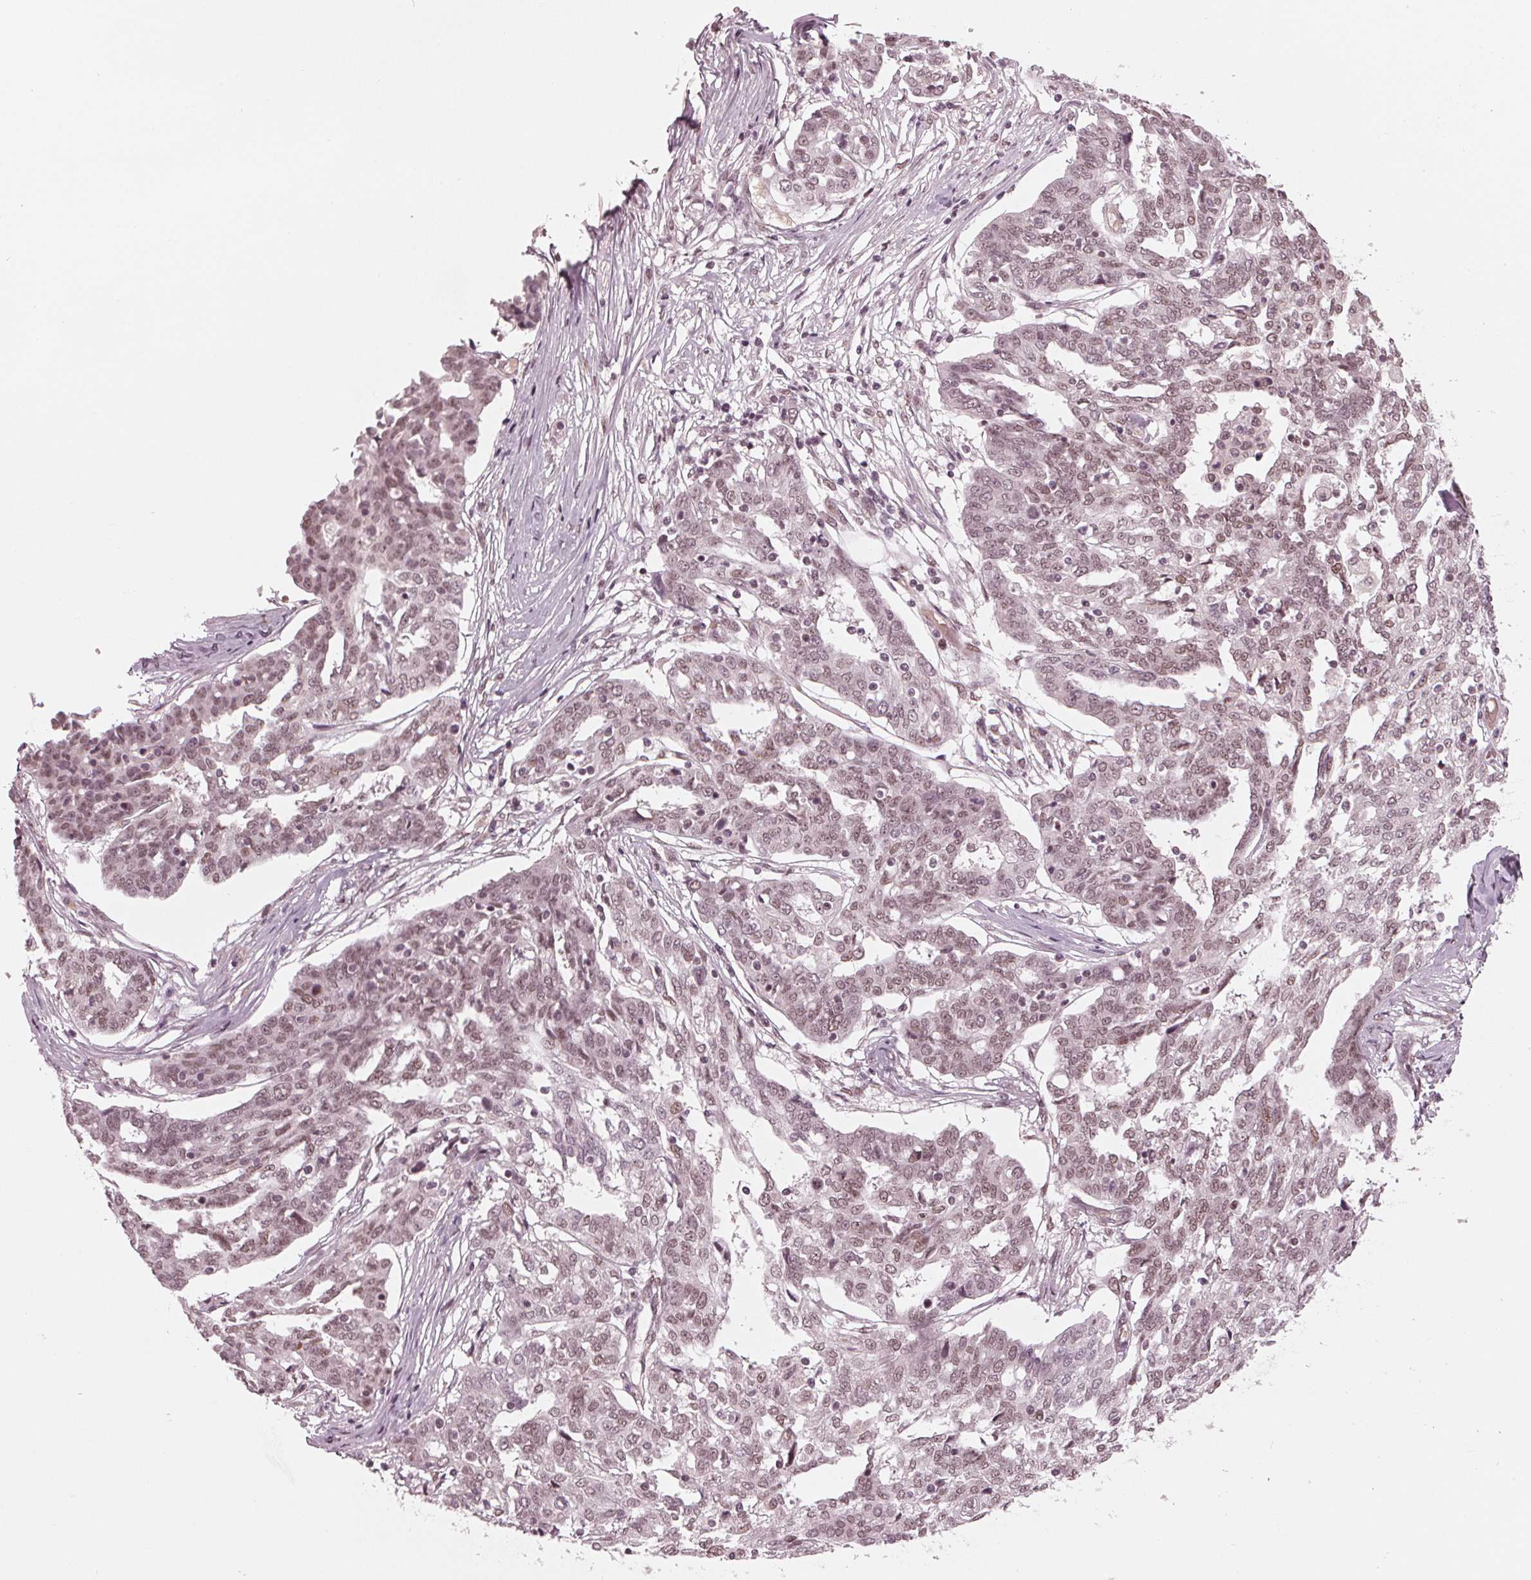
{"staining": {"intensity": "weak", "quantity": ">75%", "location": "nuclear"}, "tissue": "ovarian cancer", "cell_type": "Tumor cells", "image_type": "cancer", "snomed": [{"axis": "morphology", "description": "Cystadenocarcinoma, serous, NOS"}, {"axis": "topography", "description": "Ovary"}], "caption": "Tumor cells exhibit weak nuclear staining in about >75% of cells in ovarian cancer (serous cystadenocarcinoma).", "gene": "DNMT3L", "patient": {"sex": "female", "age": 67}}